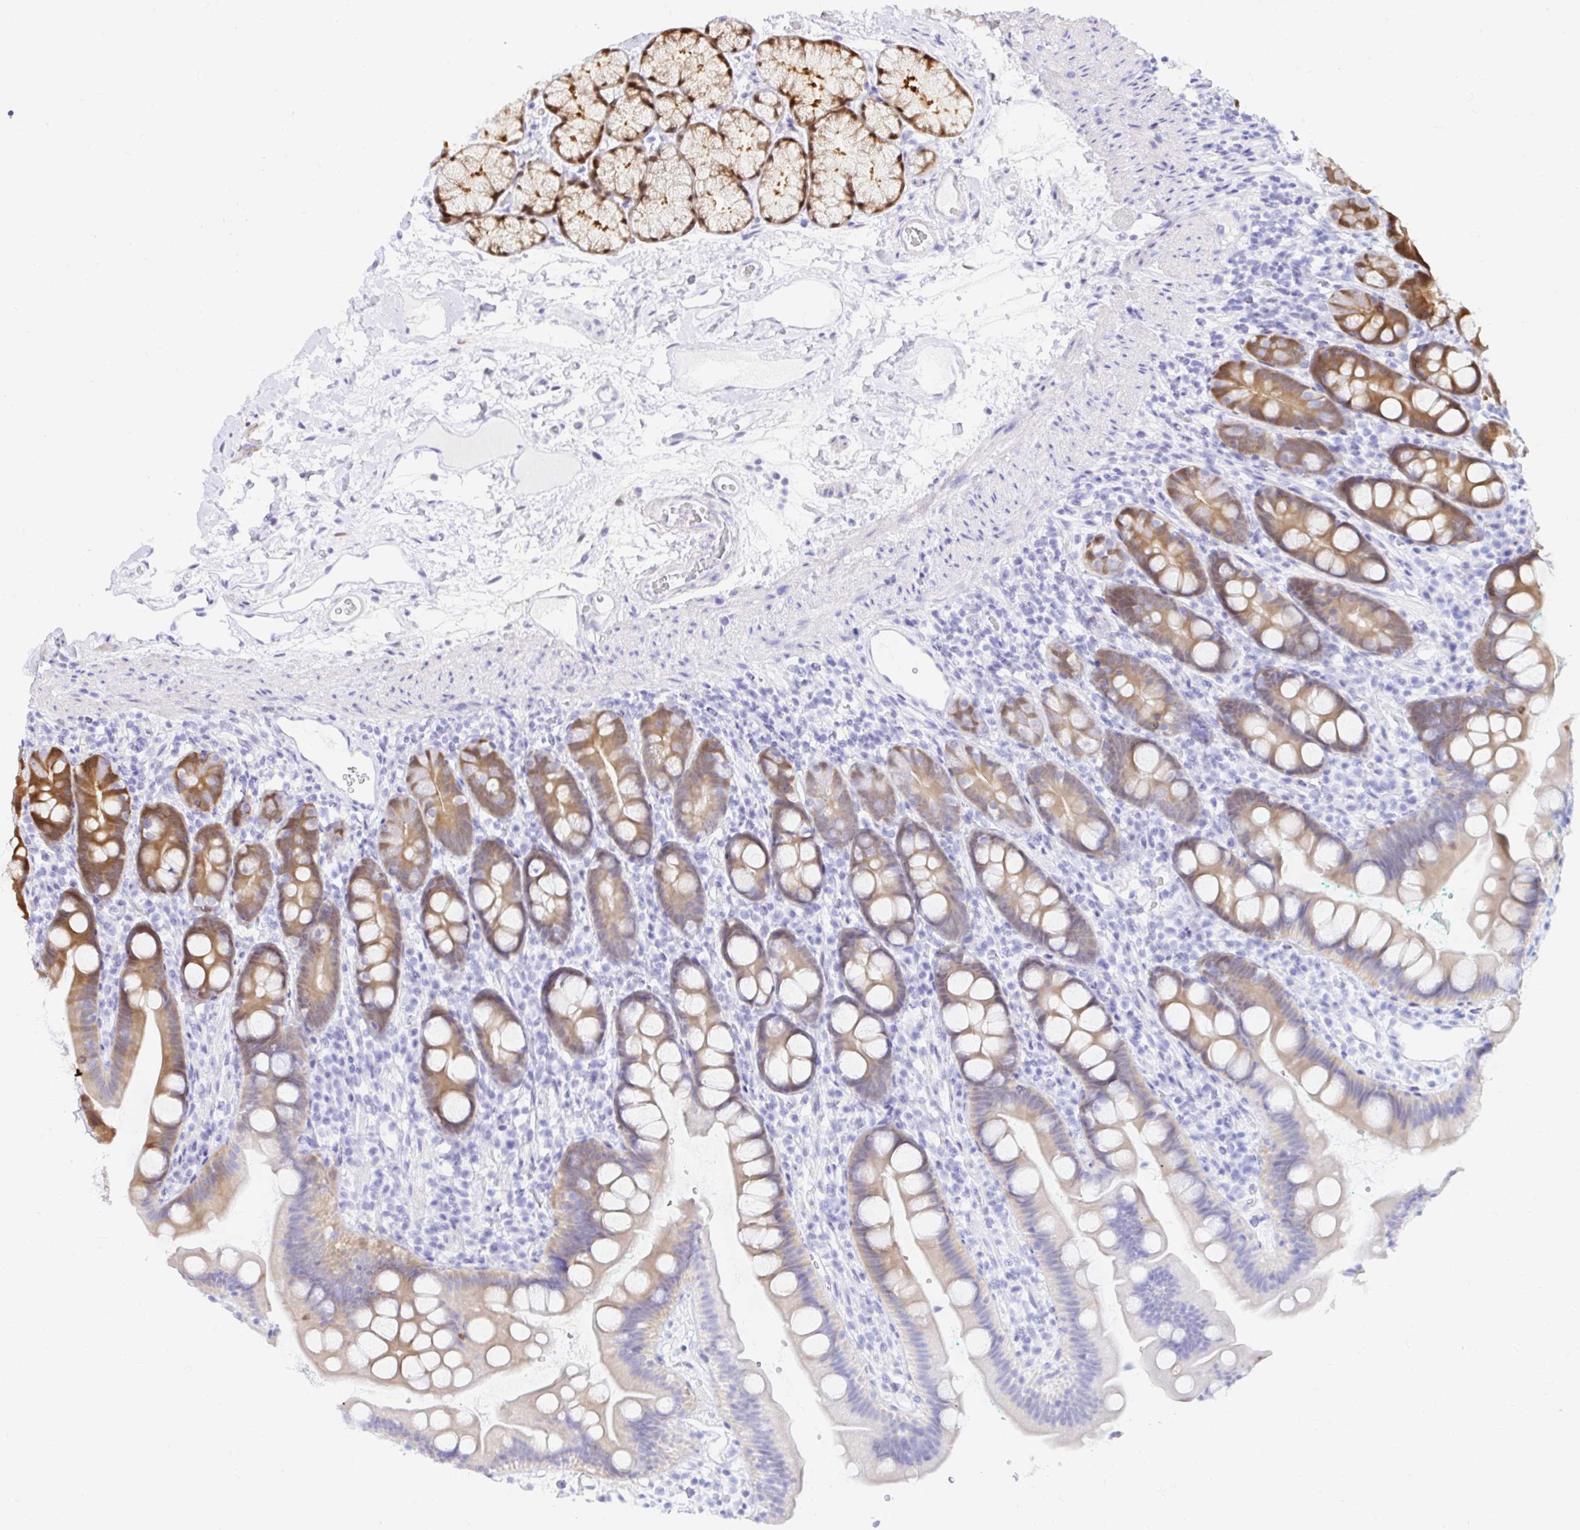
{"staining": {"intensity": "moderate", "quantity": "25%-75%", "location": "cytoplasmic/membranous"}, "tissue": "duodenum", "cell_type": "Glandular cells", "image_type": "normal", "snomed": [{"axis": "morphology", "description": "Normal tissue, NOS"}, {"axis": "topography", "description": "Duodenum"}], "caption": "Human duodenum stained for a protein (brown) displays moderate cytoplasmic/membranous positive positivity in approximately 25%-75% of glandular cells.", "gene": "PPP1R1B", "patient": {"sex": "female", "age": 67}}